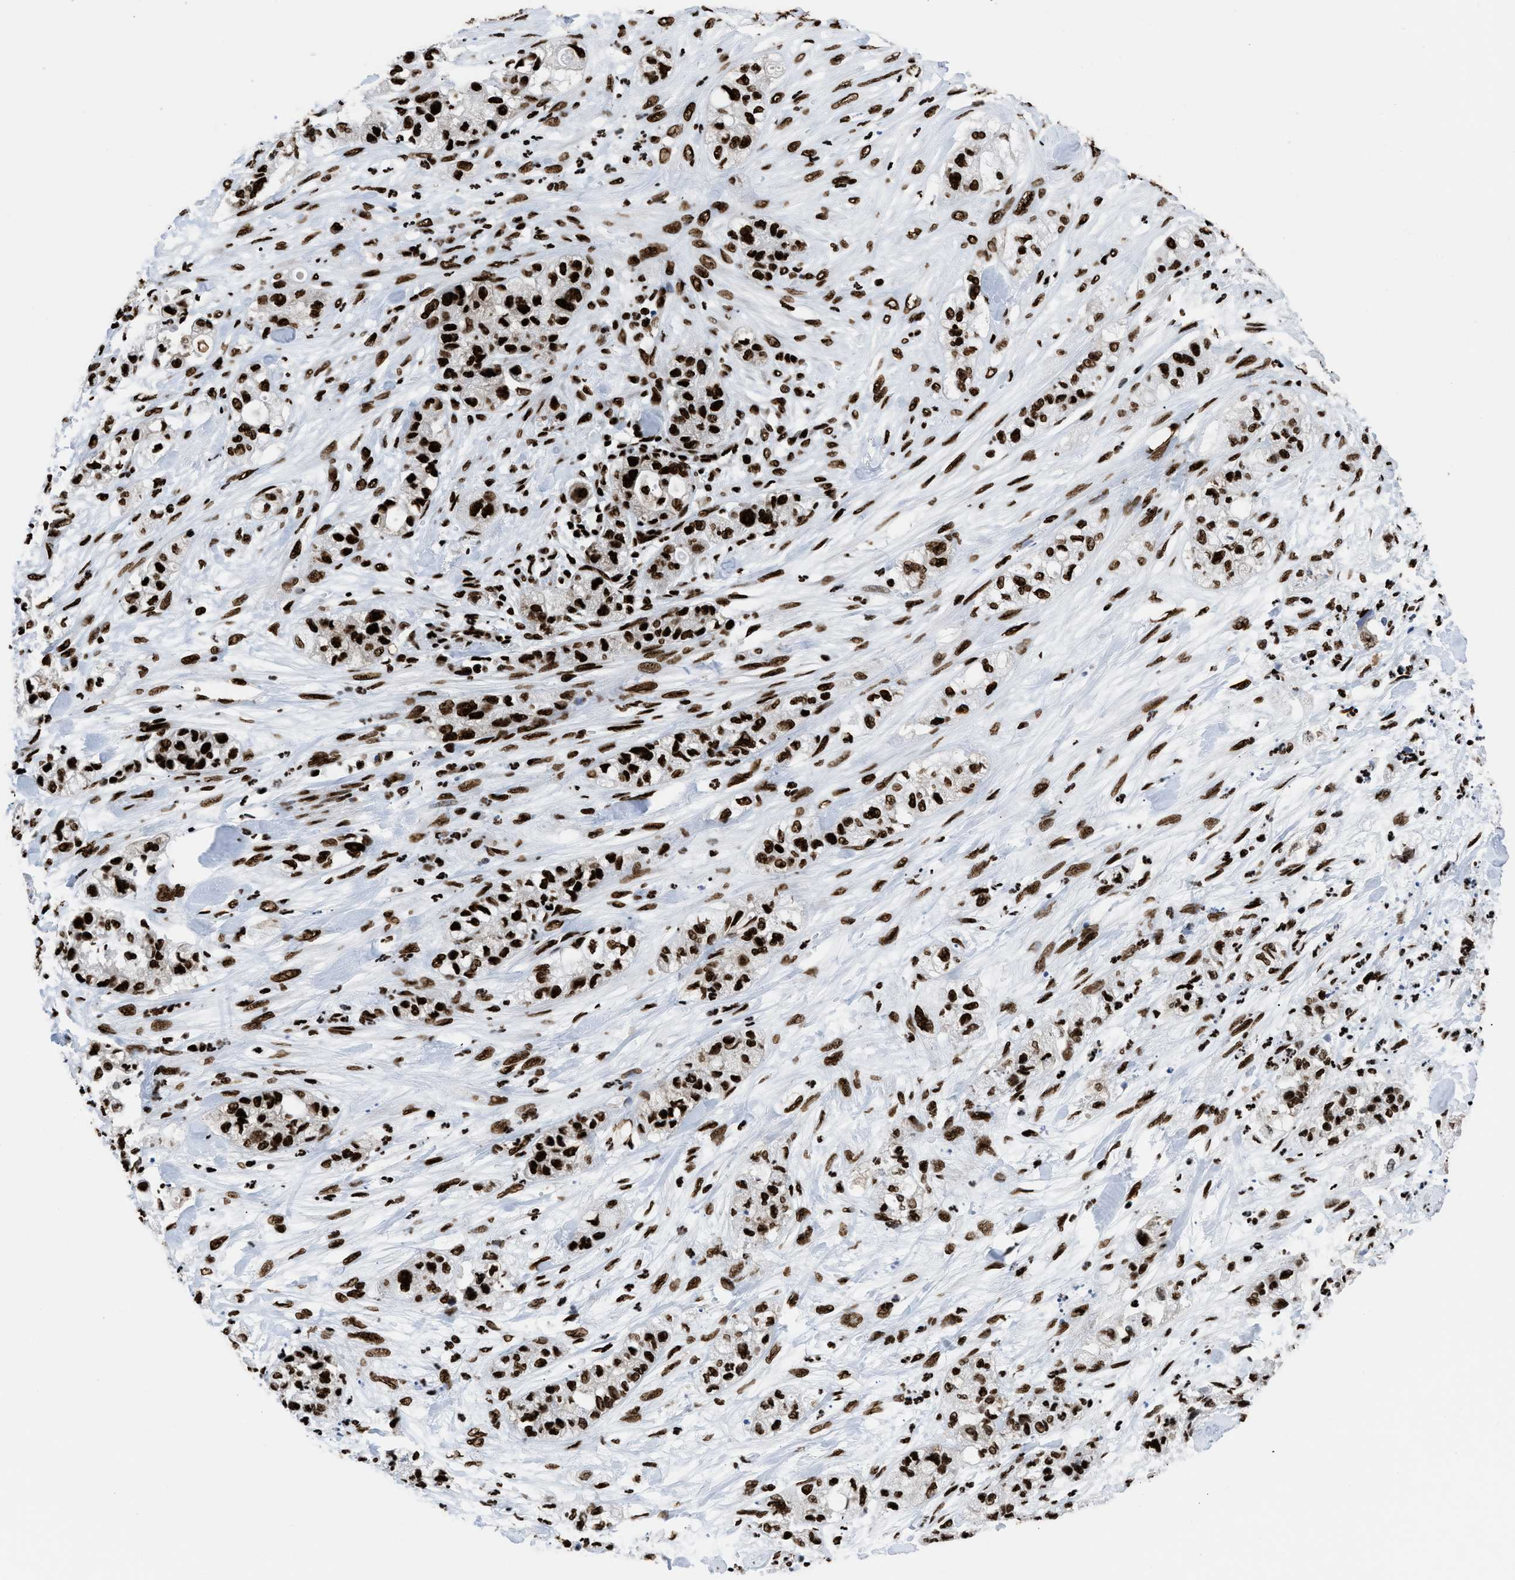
{"staining": {"intensity": "strong", "quantity": ">75%", "location": "nuclear"}, "tissue": "pancreatic cancer", "cell_type": "Tumor cells", "image_type": "cancer", "snomed": [{"axis": "morphology", "description": "Adenocarcinoma, NOS"}, {"axis": "topography", "description": "Pancreas"}], "caption": "Strong nuclear expression is appreciated in about >75% of tumor cells in adenocarcinoma (pancreatic).", "gene": "HNRNPM", "patient": {"sex": "female", "age": 78}}